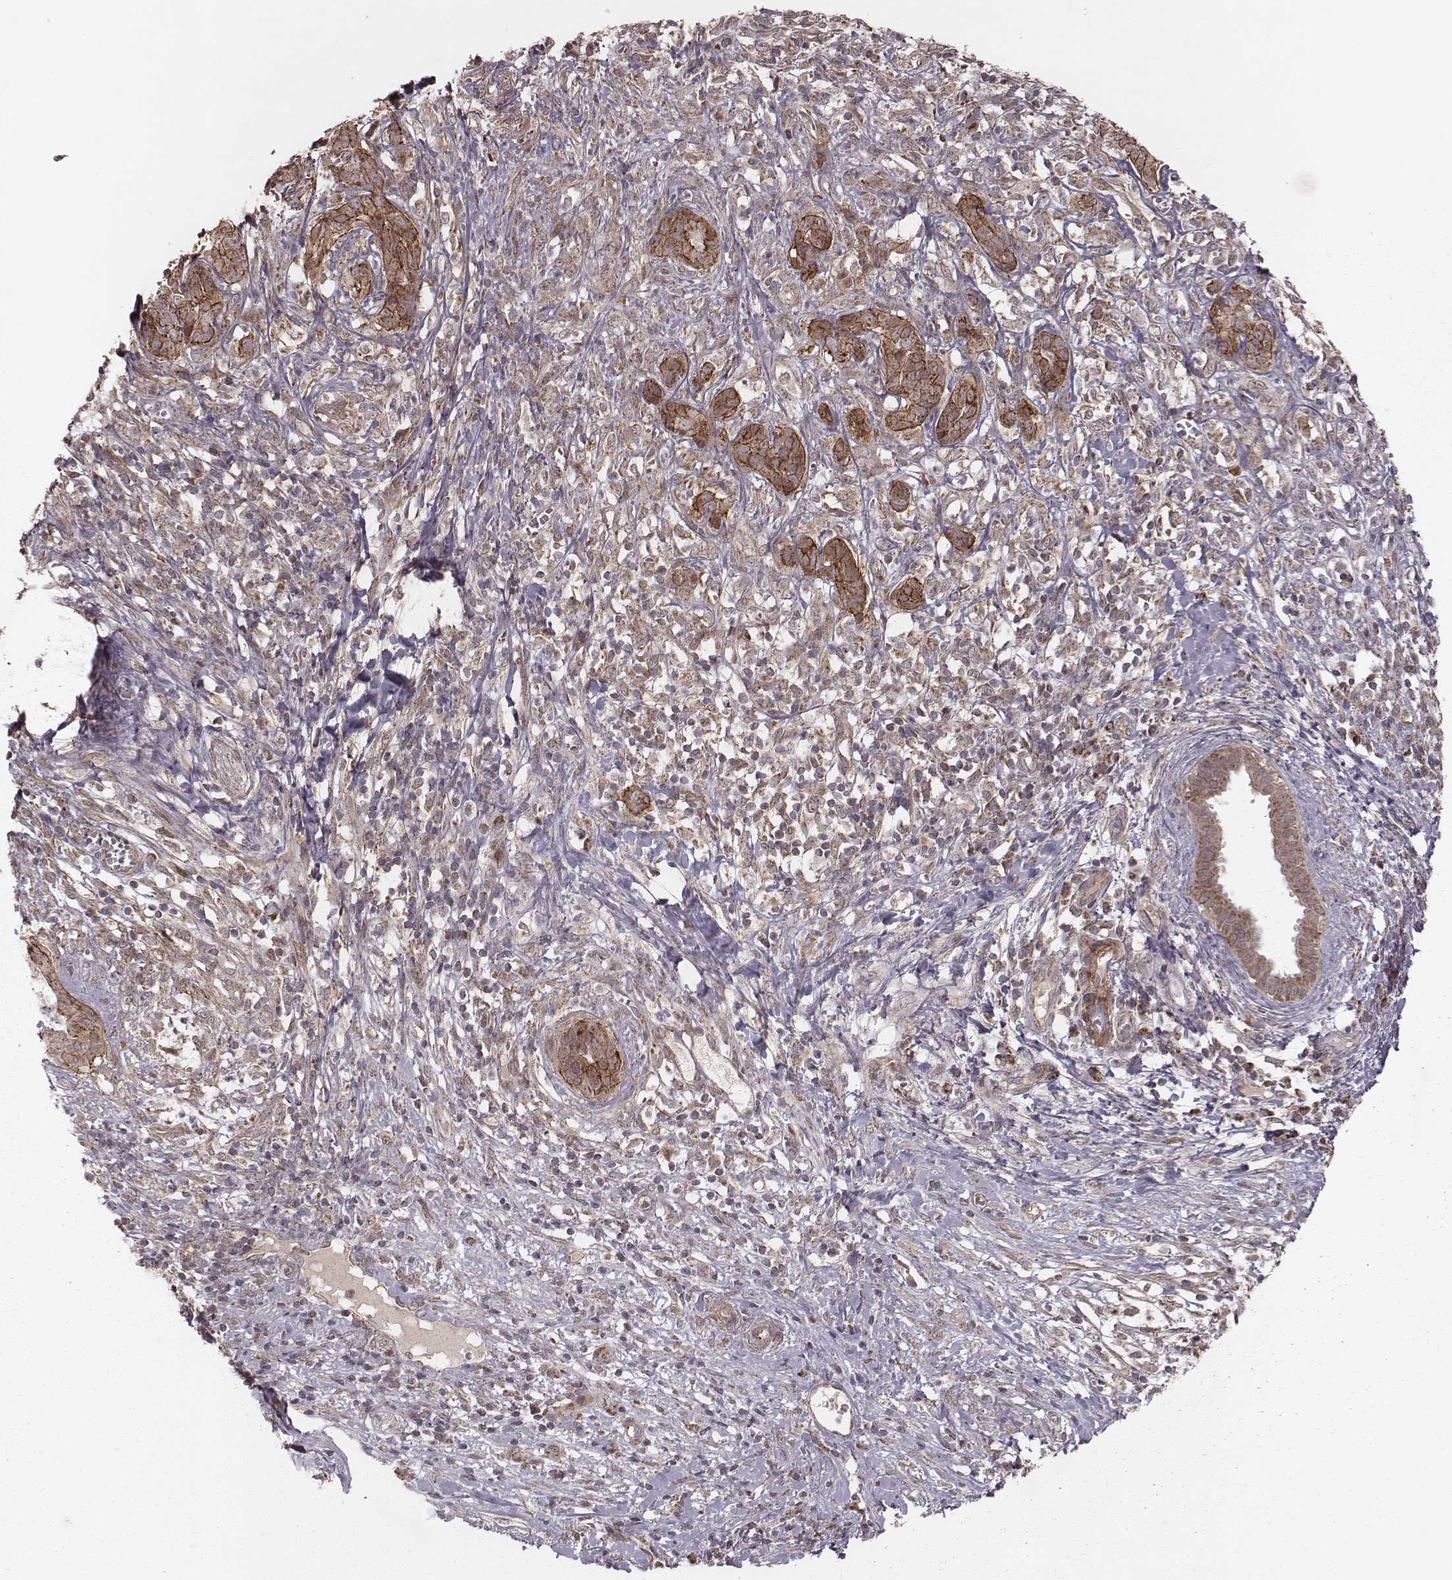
{"staining": {"intensity": "moderate", "quantity": ">75%", "location": "cytoplasmic/membranous"}, "tissue": "pancreatic cancer", "cell_type": "Tumor cells", "image_type": "cancer", "snomed": [{"axis": "morphology", "description": "Adenocarcinoma, NOS"}, {"axis": "topography", "description": "Pancreas"}], "caption": "A brown stain labels moderate cytoplasmic/membranous expression of a protein in human adenocarcinoma (pancreatic) tumor cells.", "gene": "NDUFA7", "patient": {"sex": "male", "age": 61}}